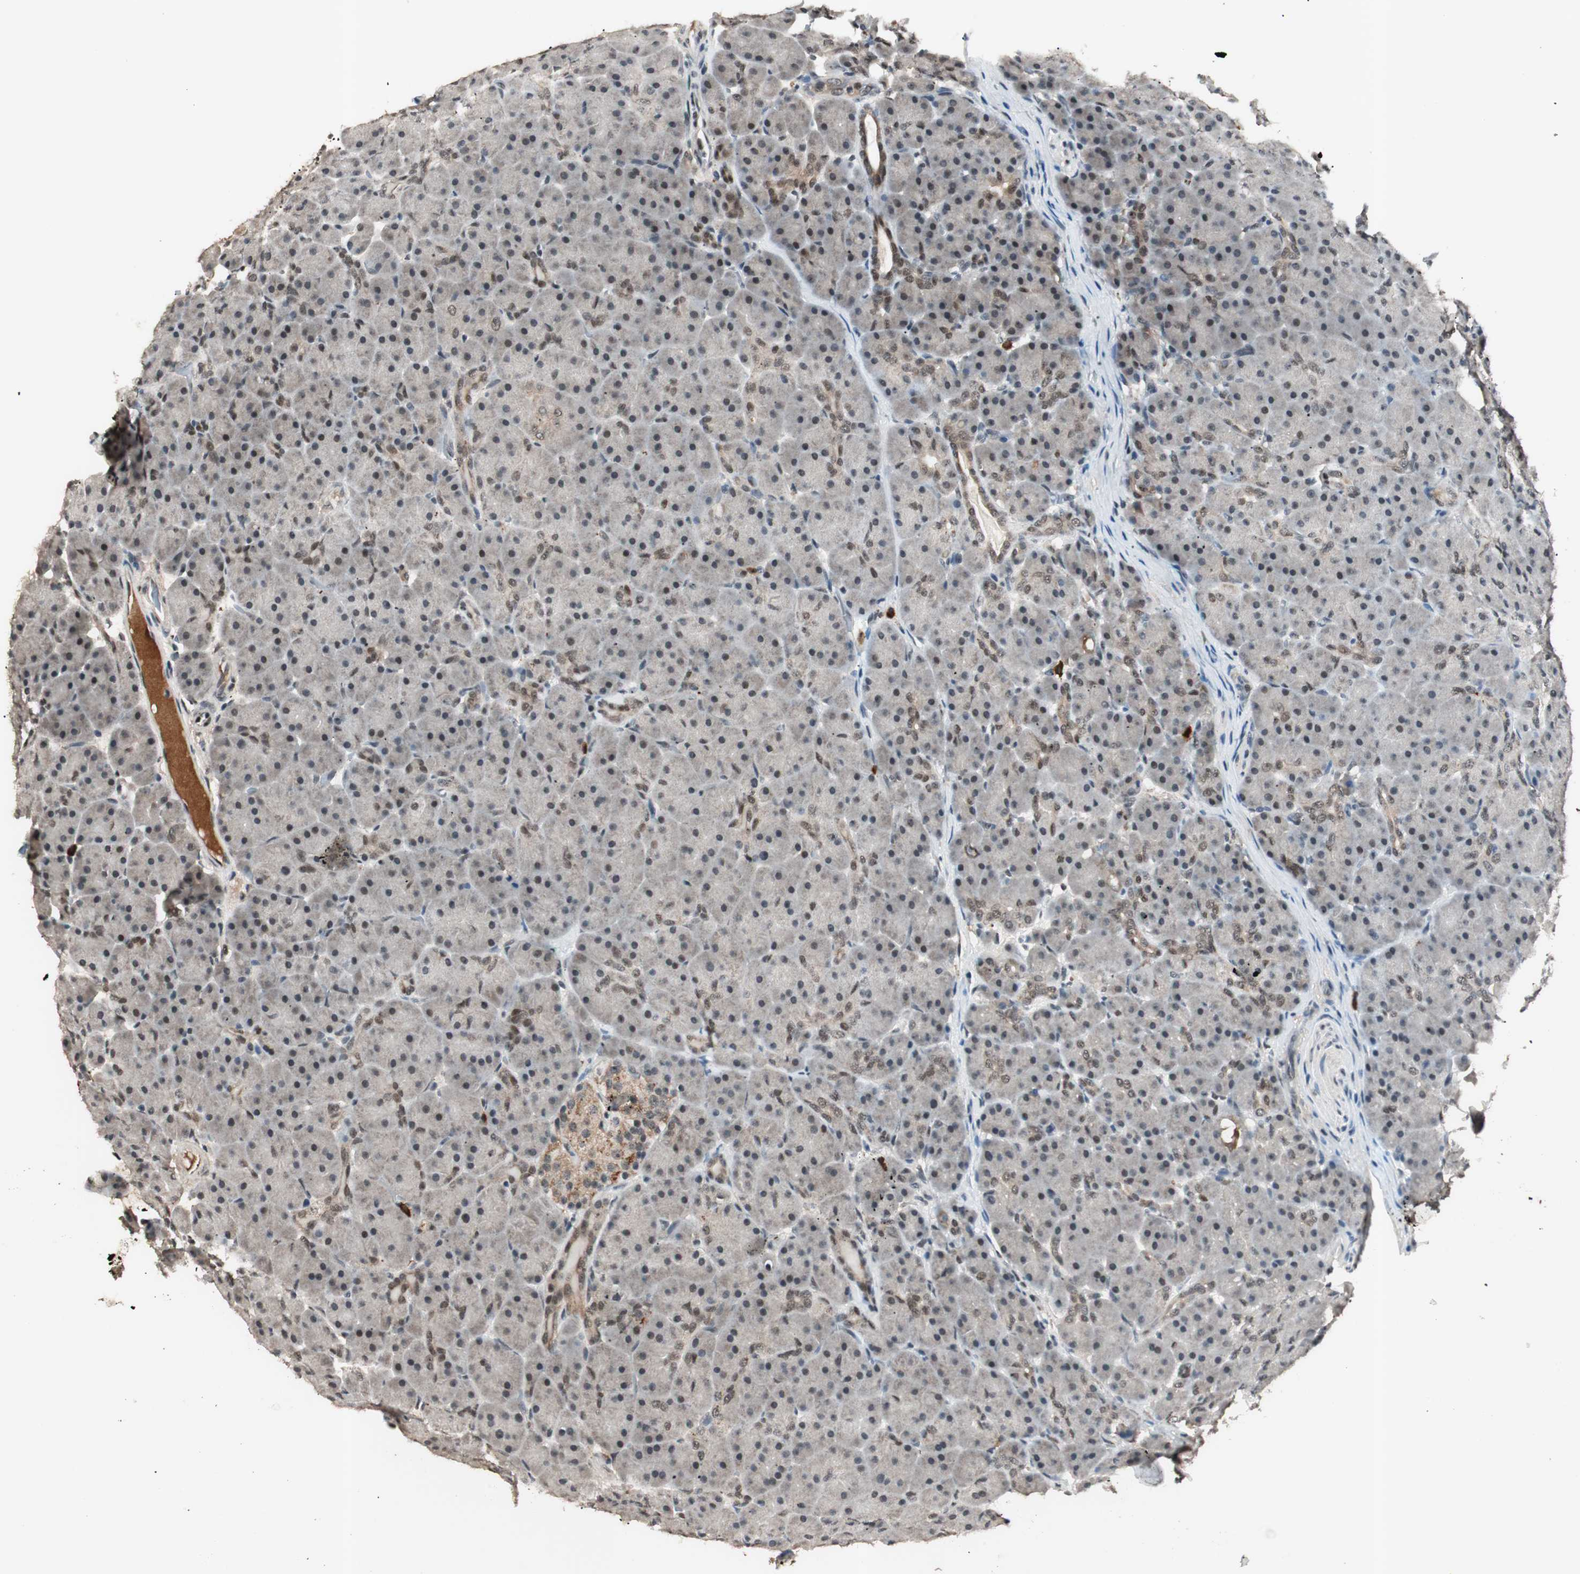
{"staining": {"intensity": "weak", "quantity": "<25%", "location": "nuclear"}, "tissue": "pancreas", "cell_type": "Exocrine glandular cells", "image_type": "normal", "snomed": [{"axis": "morphology", "description": "Normal tissue, NOS"}, {"axis": "topography", "description": "Pancreas"}], "caption": "IHC photomicrograph of unremarkable pancreas: human pancreas stained with DAB demonstrates no significant protein expression in exocrine glandular cells. Brightfield microscopy of immunohistochemistry (IHC) stained with DAB (3,3'-diaminobenzidine) (brown) and hematoxylin (blue), captured at high magnification.", "gene": "NFRKB", "patient": {"sex": "male", "age": 66}}